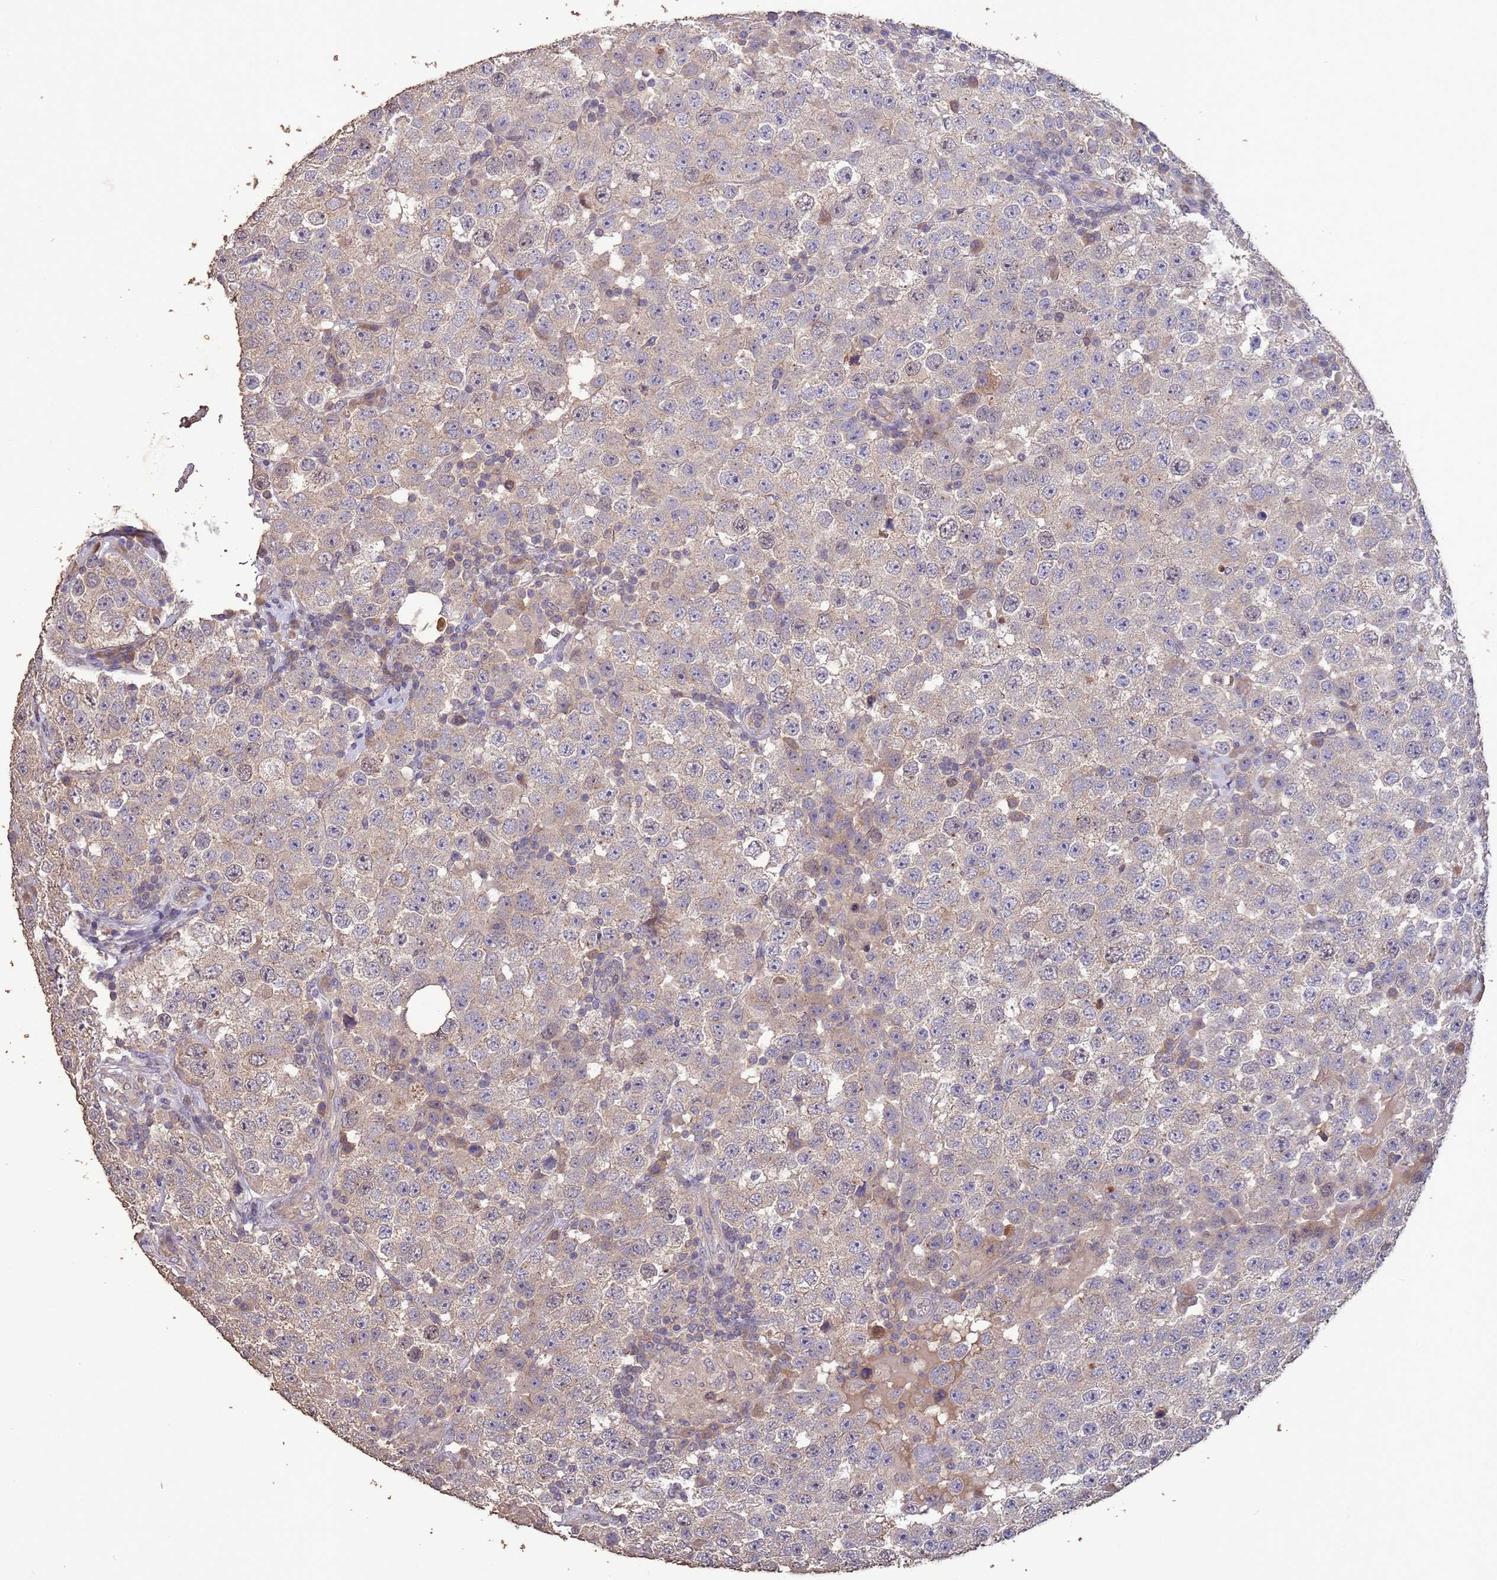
{"staining": {"intensity": "weak", "quantity": "<25%", "location": "cytoplasmic/membranous"}, "tissue": "testis cancer", "cell_type": "Tumor cells", "image_type": "cancer", "snomed": [{"axis": "morphology", "description": "Seminoma, NOS"}, {"axis": "topography", "description": "Testis"}], "caption": "IHC histopathology image of testis cancer stained for a protein (brown), which reveals no staining in tumor cells.", "gene": "SLC9B2", "patient": {"sex": "male", "age": 28}}